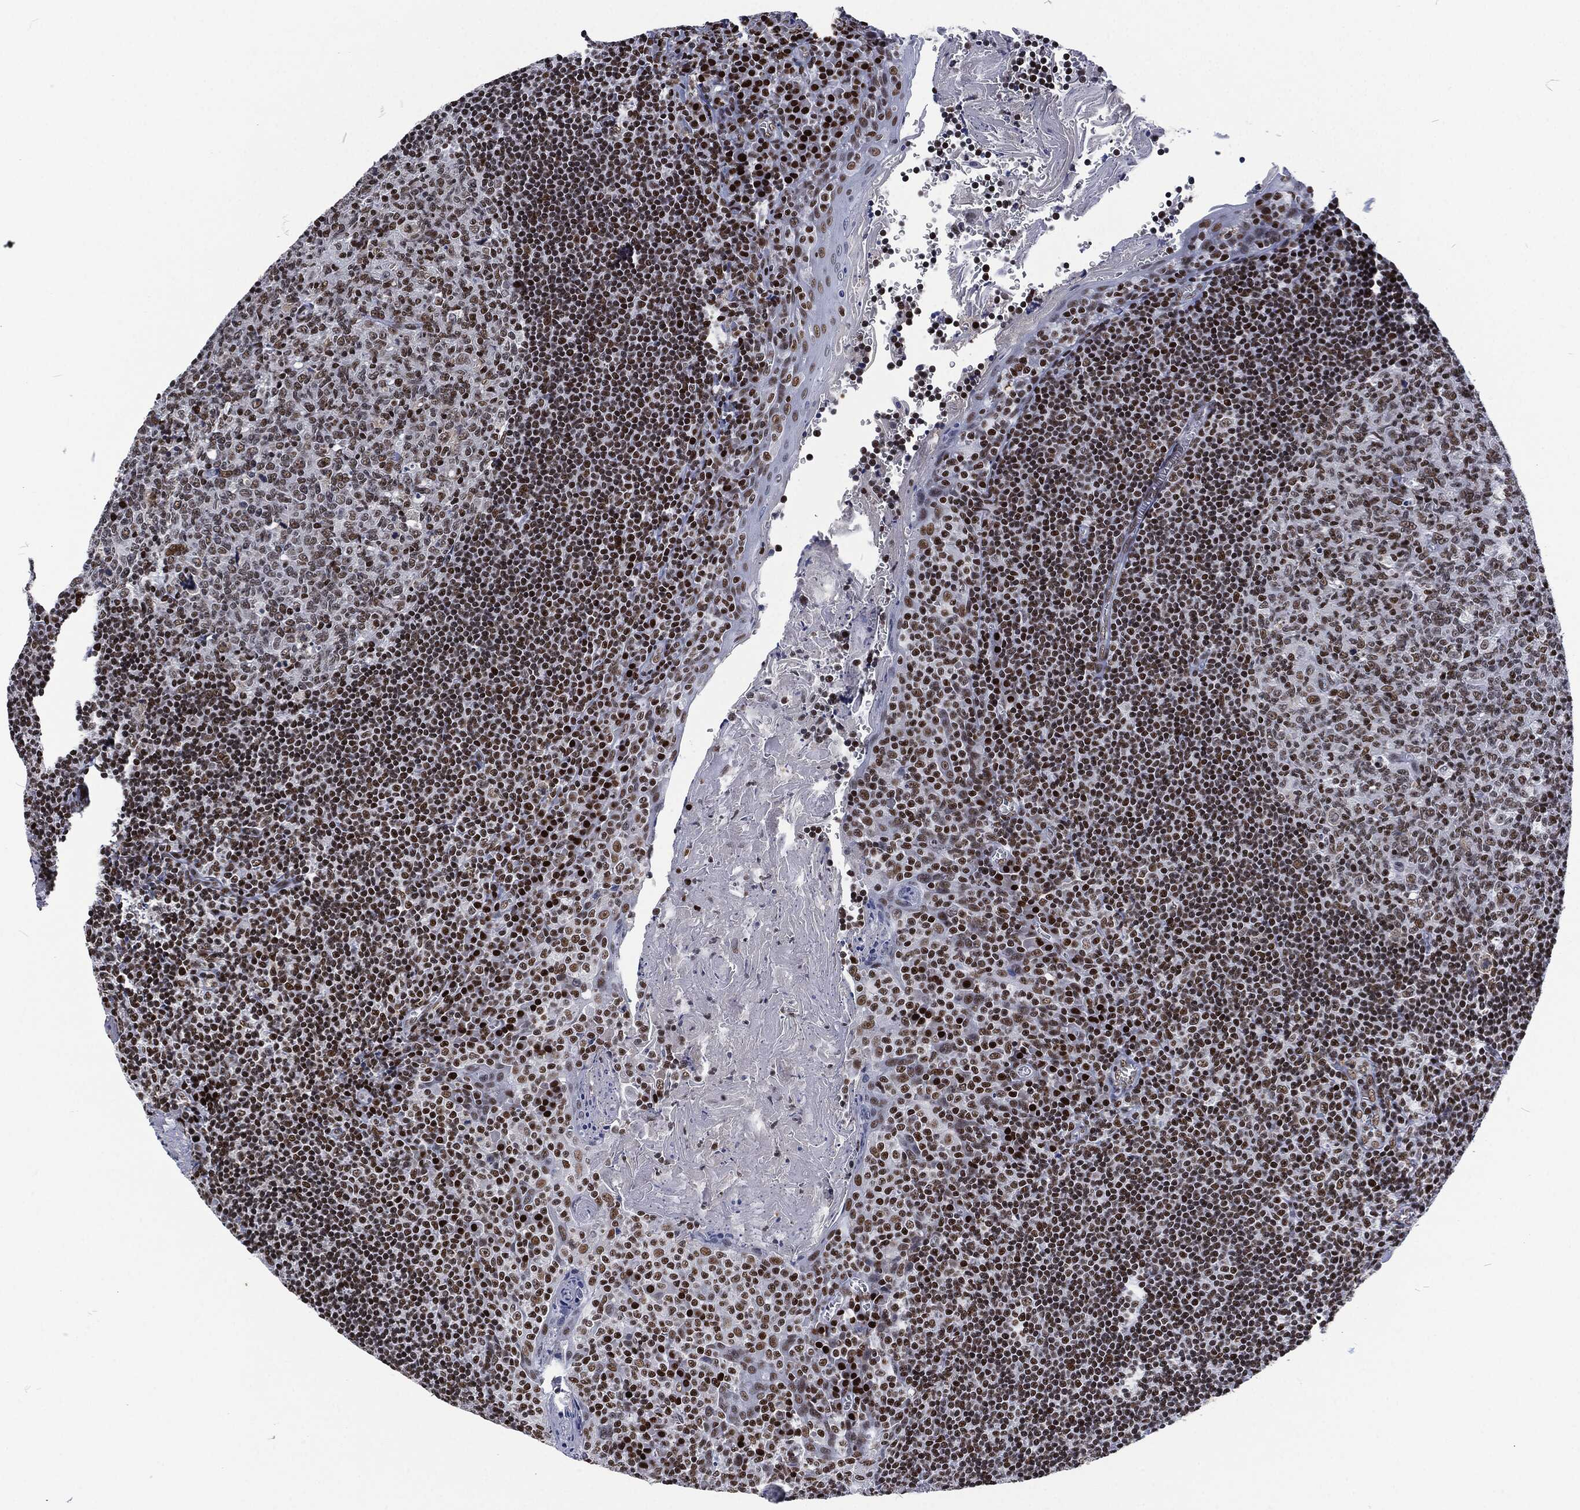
{"staining": {"intensity": "strong", "quantity": "<25%", "location": "nuclear"}, "tissue": "tonsil", "cell_type": "Germinal center cells", "image_type": "normal", "snomed": [{"axis": "morphology", "description": "Normal tissue, NOS"}, {"axis": "morphology", "description": "Inflammation, NOS"}, {"axis": "topography", "description": "Tonsil"}], "caption": "Immunohistochemical staining of benign human tonsil shows strong nuclear protein staining in about <25% of germinal center cells. (DAB (3,3'-diaminobenzidine) IHC with brightfield microscopy, high magnification).", "gene": "DCPS", "patient": {"sex": "female", "age": 31}}